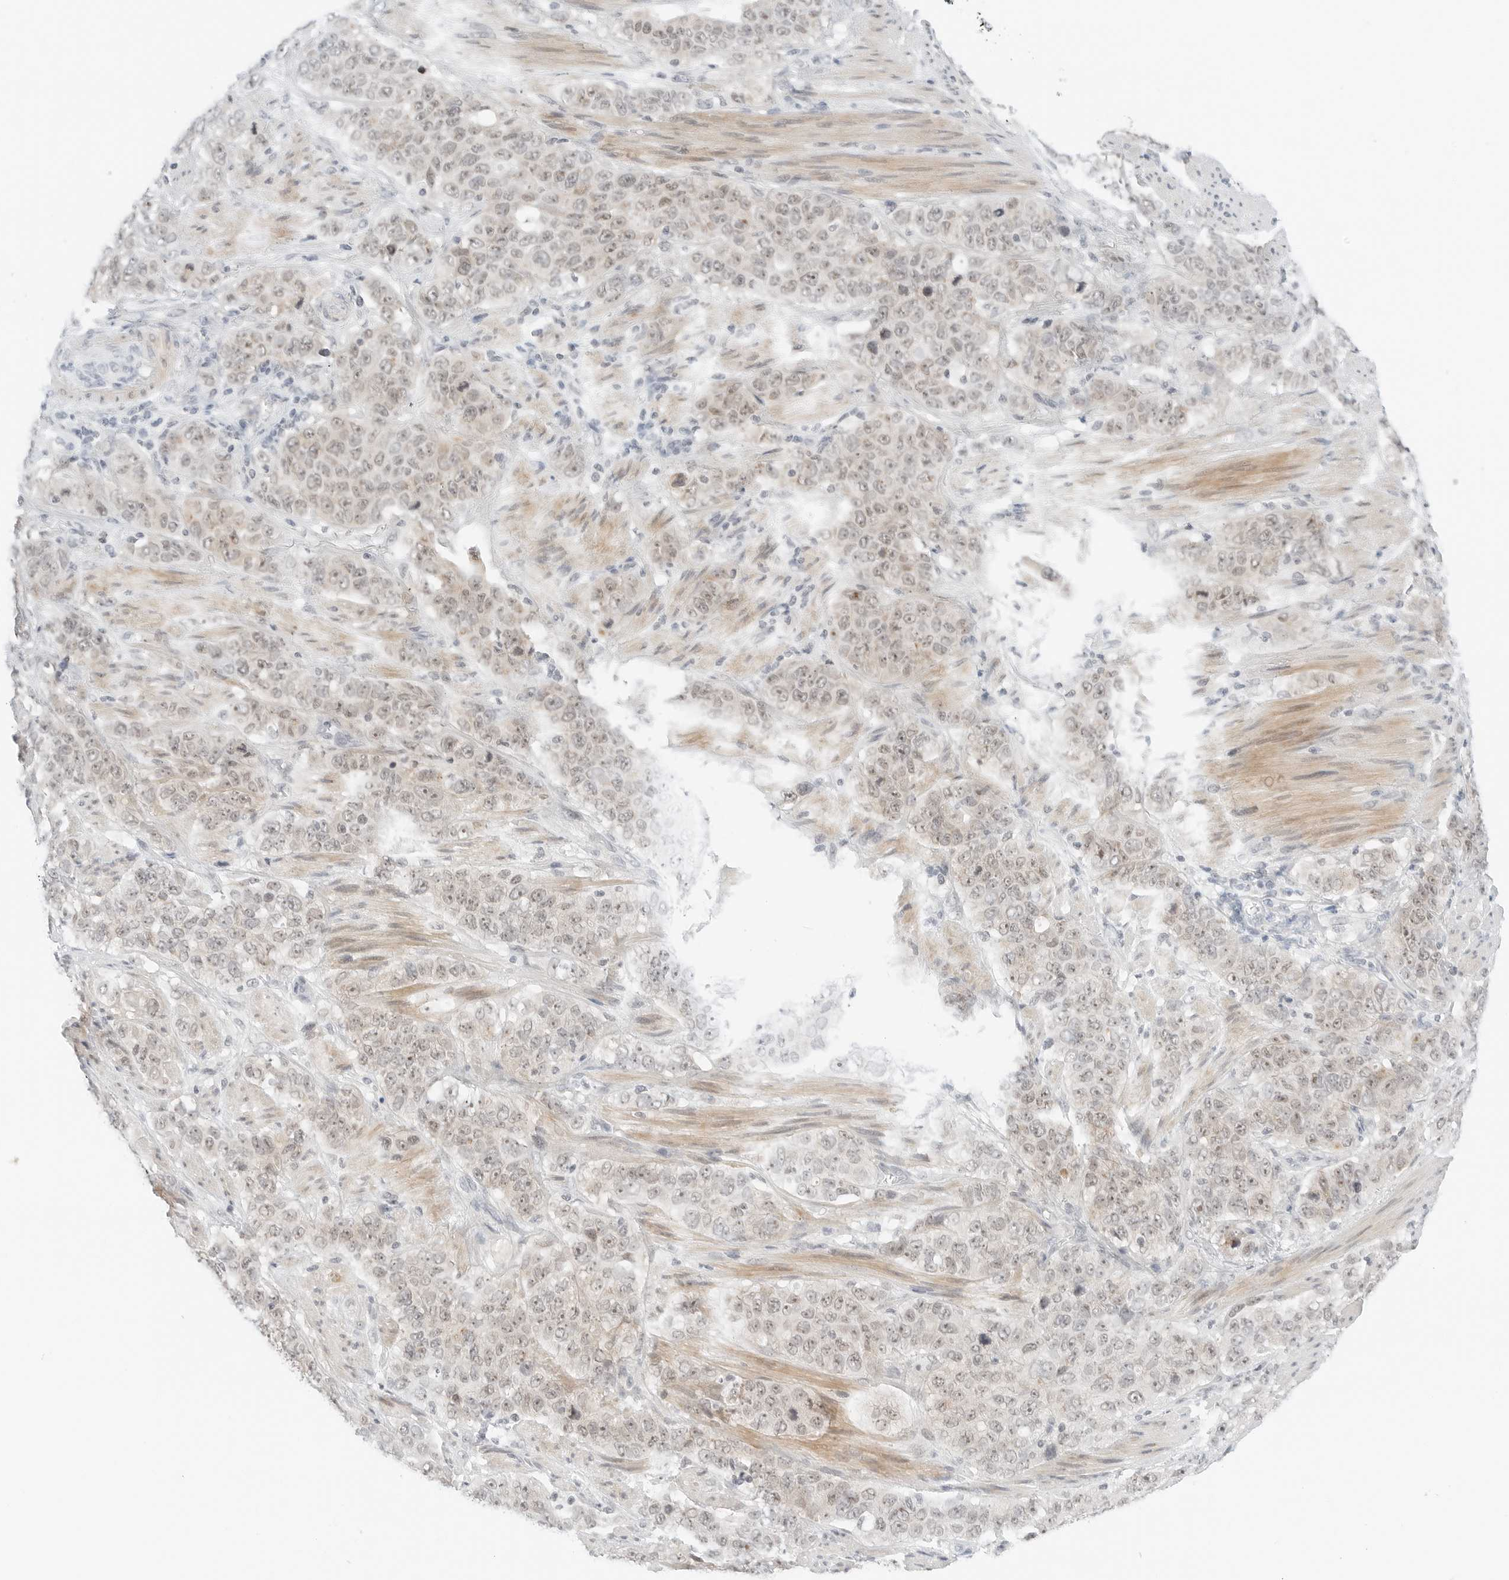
{"staining": {"intensity": "weak", "quantity": "25%-75%", "location": "nuclear"}, "tissue": "stomach cancer", "cell_type": "Tumor cells", "image_type": "cancer", "snomed": [{"axis": "morphology", "description": "Adenocarcinoma, NOS"}, {"axis": "topography", "description": "Stomach"}], "caption": "High-power microscopy captured an immunohistochemistry (IHC) histopathology image of adenocarcinoma (stomach), revealing weak nuclear positivity in about 25%-75% of tumor cells. (IHC, brightfield microscopy, high magnification).", "gene": "CCSAP", "patient": {"sex": "male", "age": 48}}